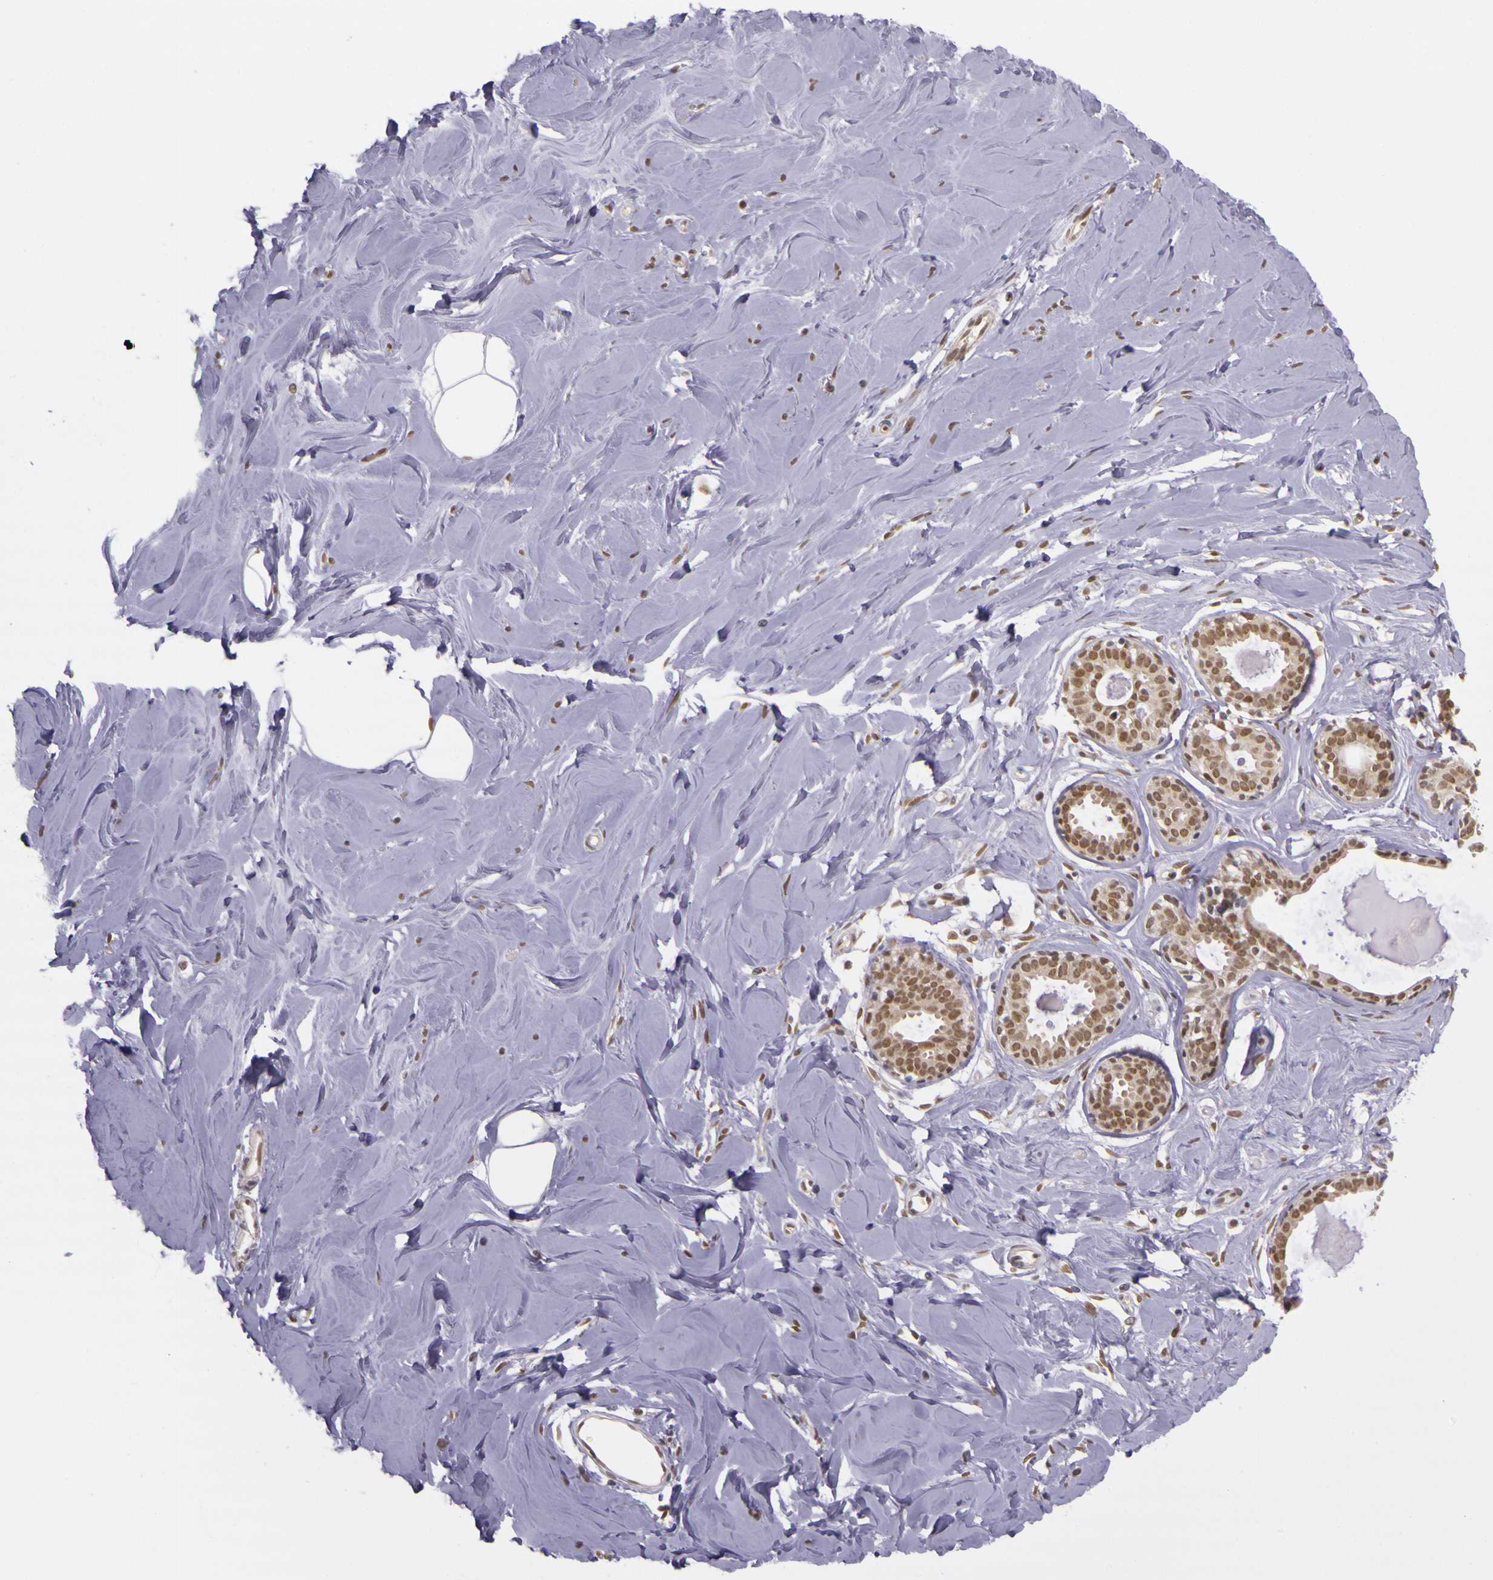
{"staining": {"intensity": "negative", "quantity": "none", "location": "none"}, "tissue": "breast", "cell_type": "Adipocytes", "image_type": "normal", "snomed": [{"axis": "morphology", "description": "Normal tissue, NOS"}, {"axis": "topography", "description": "Breast"}], "caption": "IHC of normal human breast shows no positivity in adipocytes. (DAB (3,3'-diaminobenzidine) immunohistochemistry with hematoxylin counter stain).", "gene": "WDR13", "patient": {"sex": "female", "age": 44}}